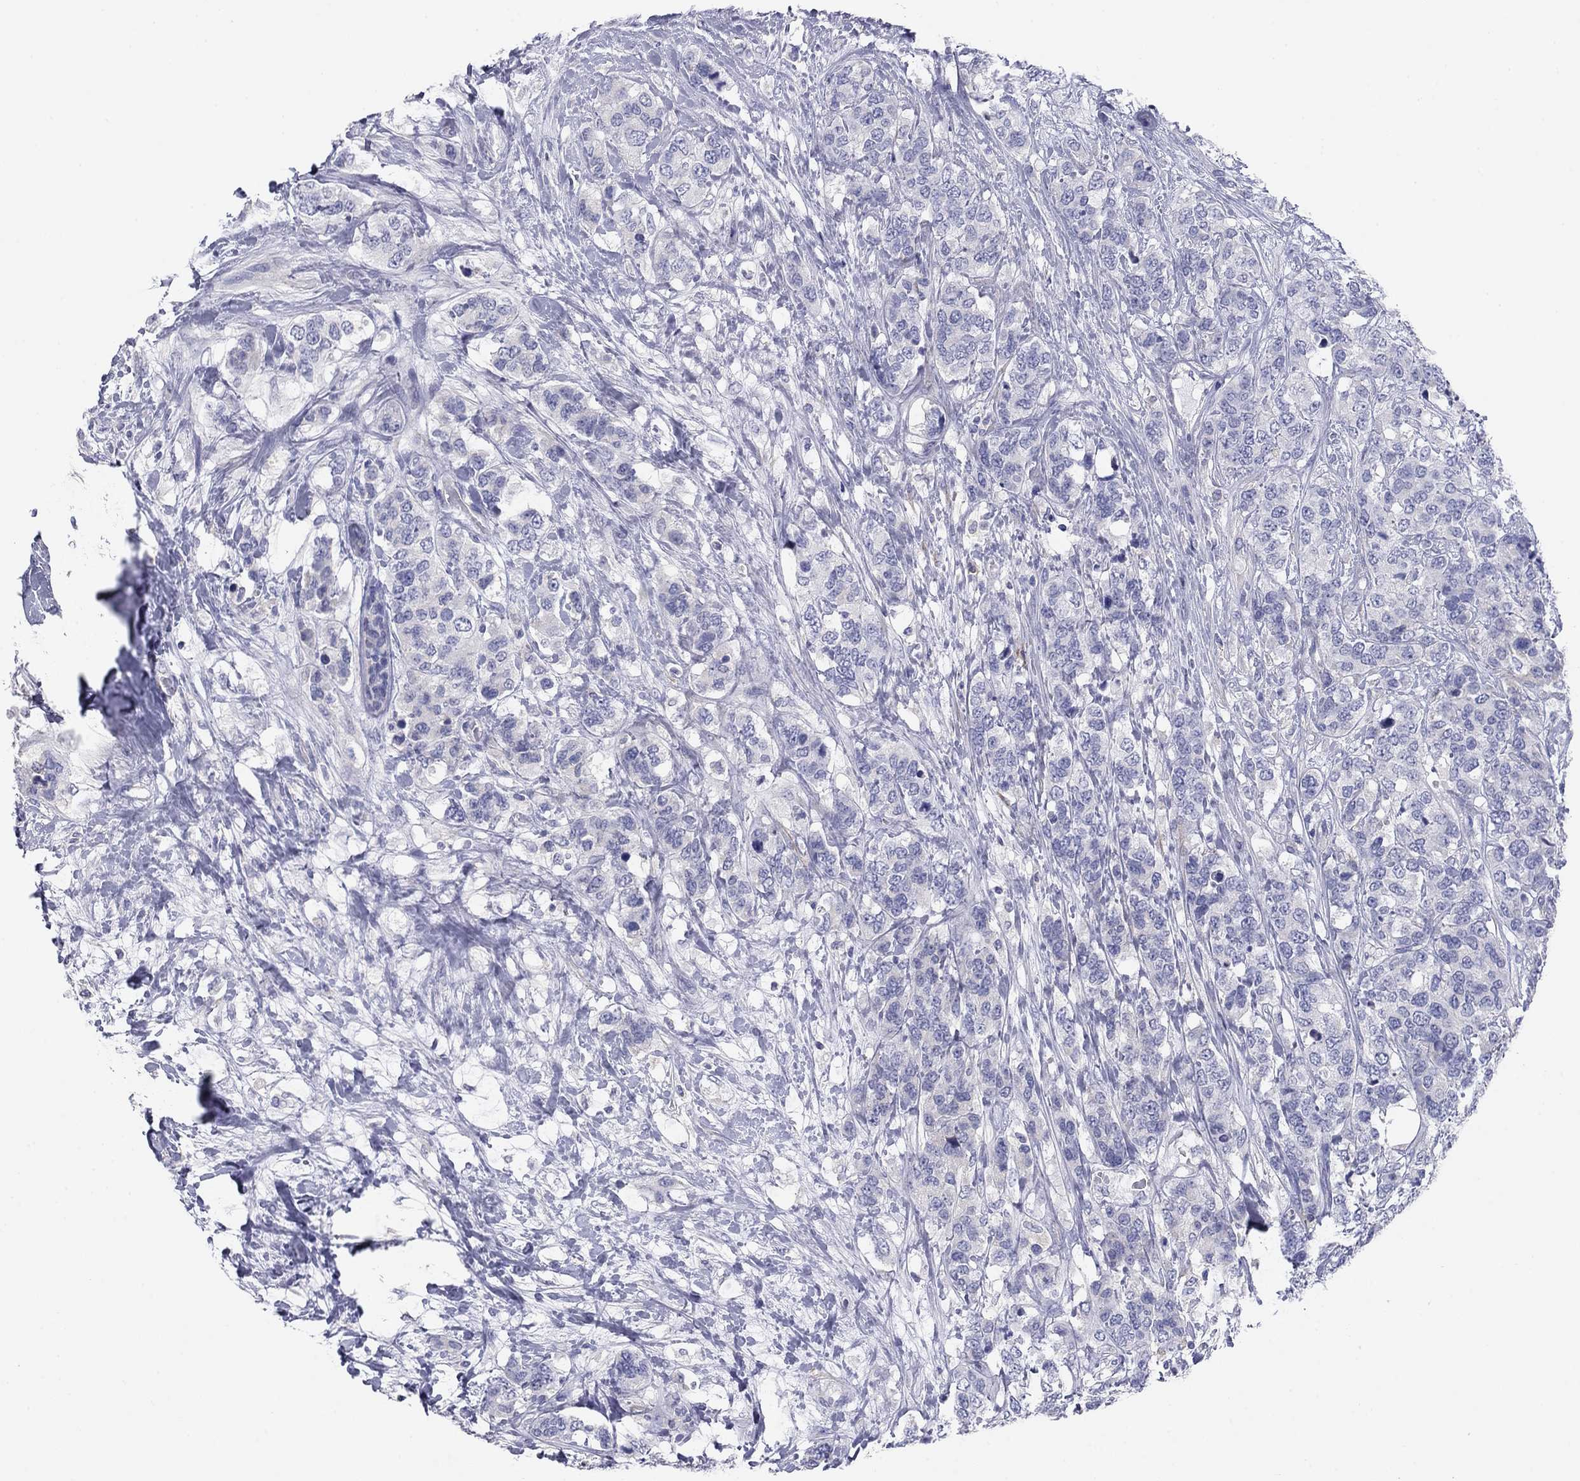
{"staining": {"intensity": "negative", "quantity": "none", "location": "none"}, "tissue": "breast cancer", "cell_type": "Tumor cells", "image_type": "cancer", "snomed": [{"axis": "morphology", "description": "Lobular carcinoma"}, {"axis": "topography", "description": "Breast"}], "caption": "DAB (3,3'-diaminobenzidine) immunohistochemical staining of breast lobular carcinoma demonstrates no significant expression in tumor cells.", "gene": "GRK7", "patient": {"sex": "female", "age": 59}}